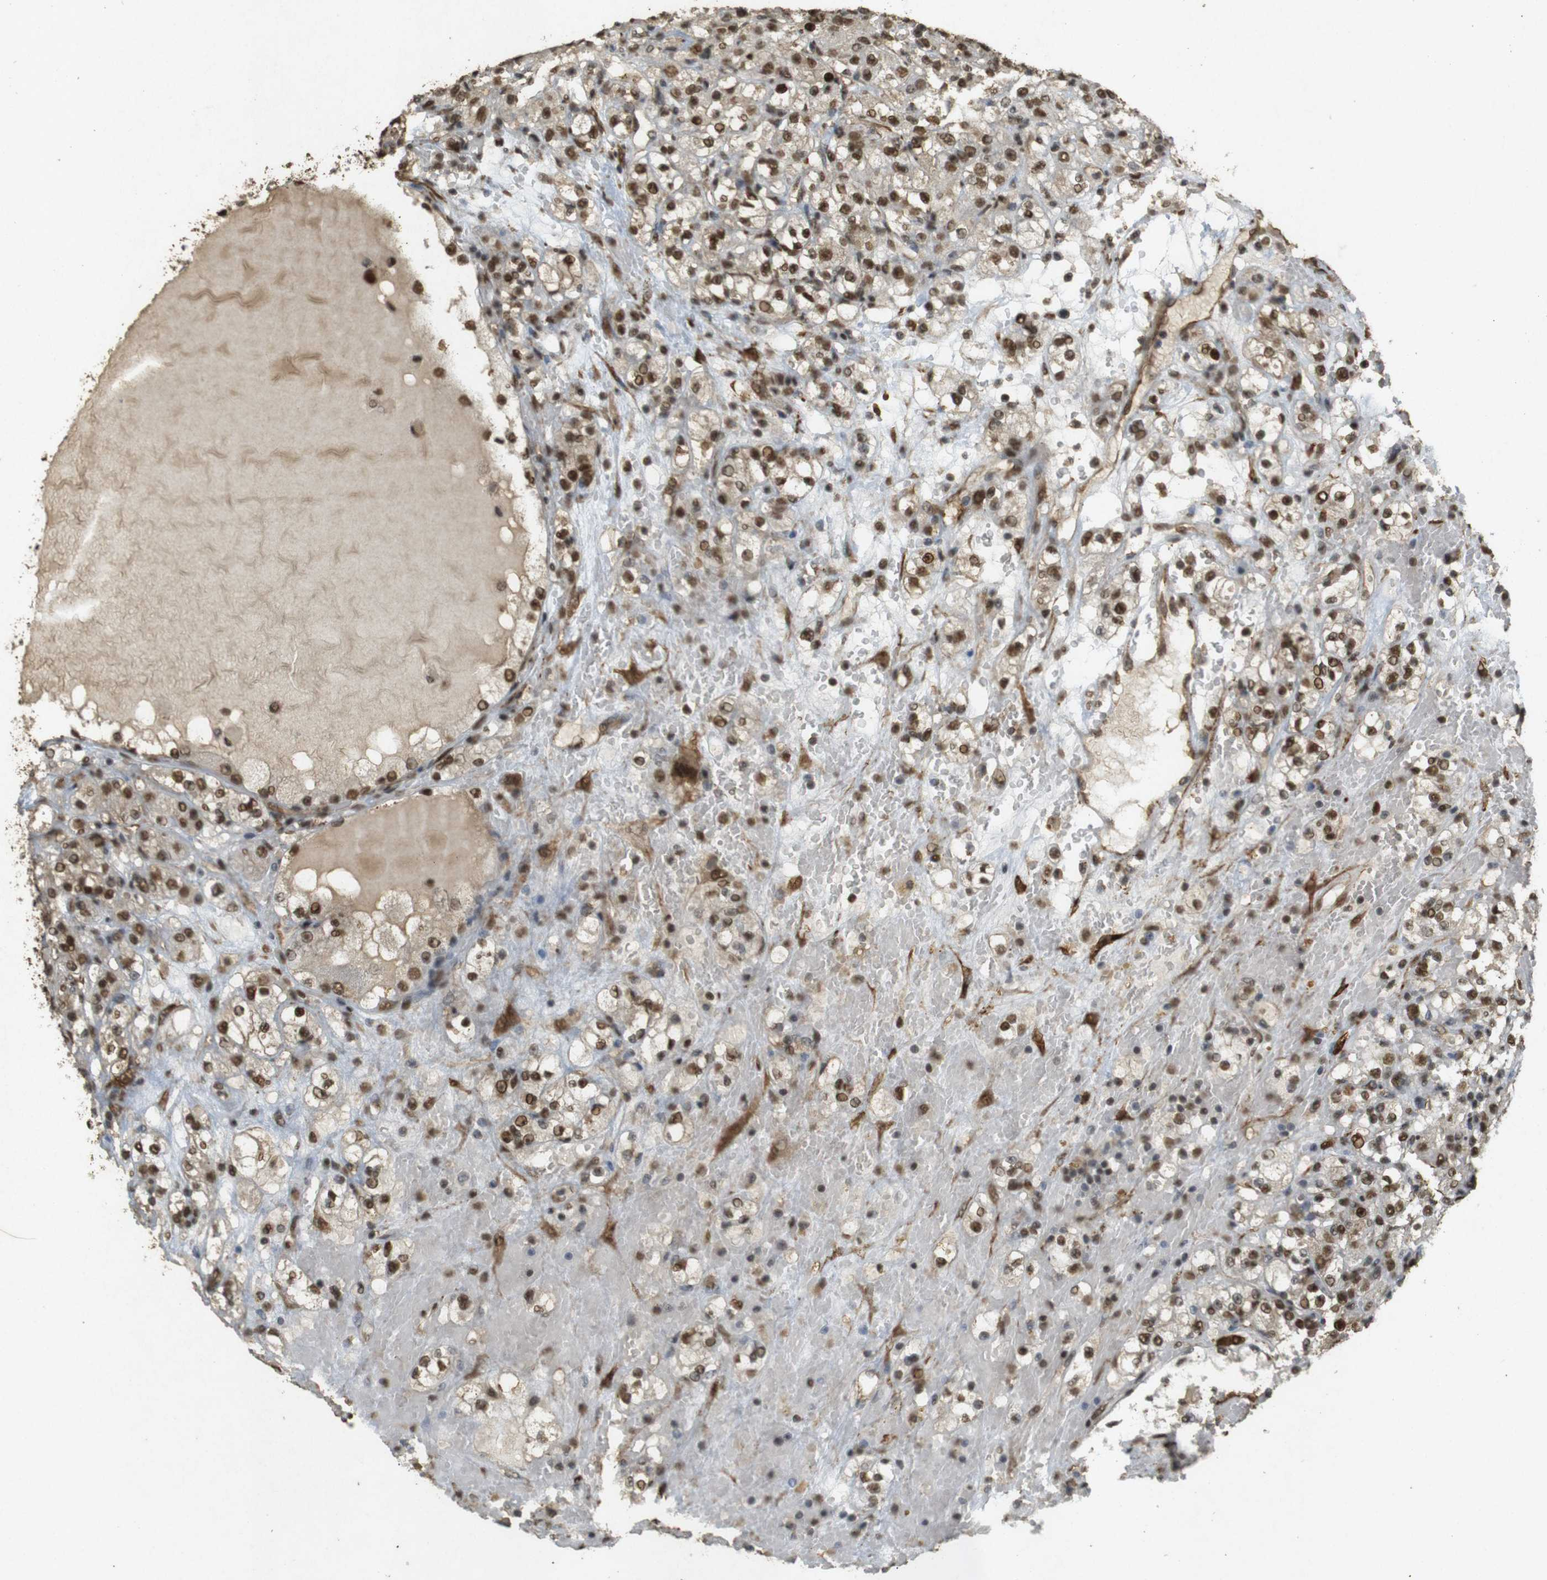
{"staining": {"intensity": "strong", "quantity": ">75%", "location": "nuclear"}, "tissue": "renal cancer", "cell_type": "Tumor cells", "image_type": "cancer", "snomed": [{"axis": "morphology", "description": "Normal tissue, NOS"}, {"axis": "morphology", "description": "Adenocarcinoma, NOS"}, {"axis": "topography", "description": "Kidney"}], "caption": "Renal cancer (adenocarcinoma) stained with a brown dye reveals strong nuclear positive positivity in about >75% of tumor cells.", "gene": "GATA4", "patient": {"sex": "male", "age": 61}}